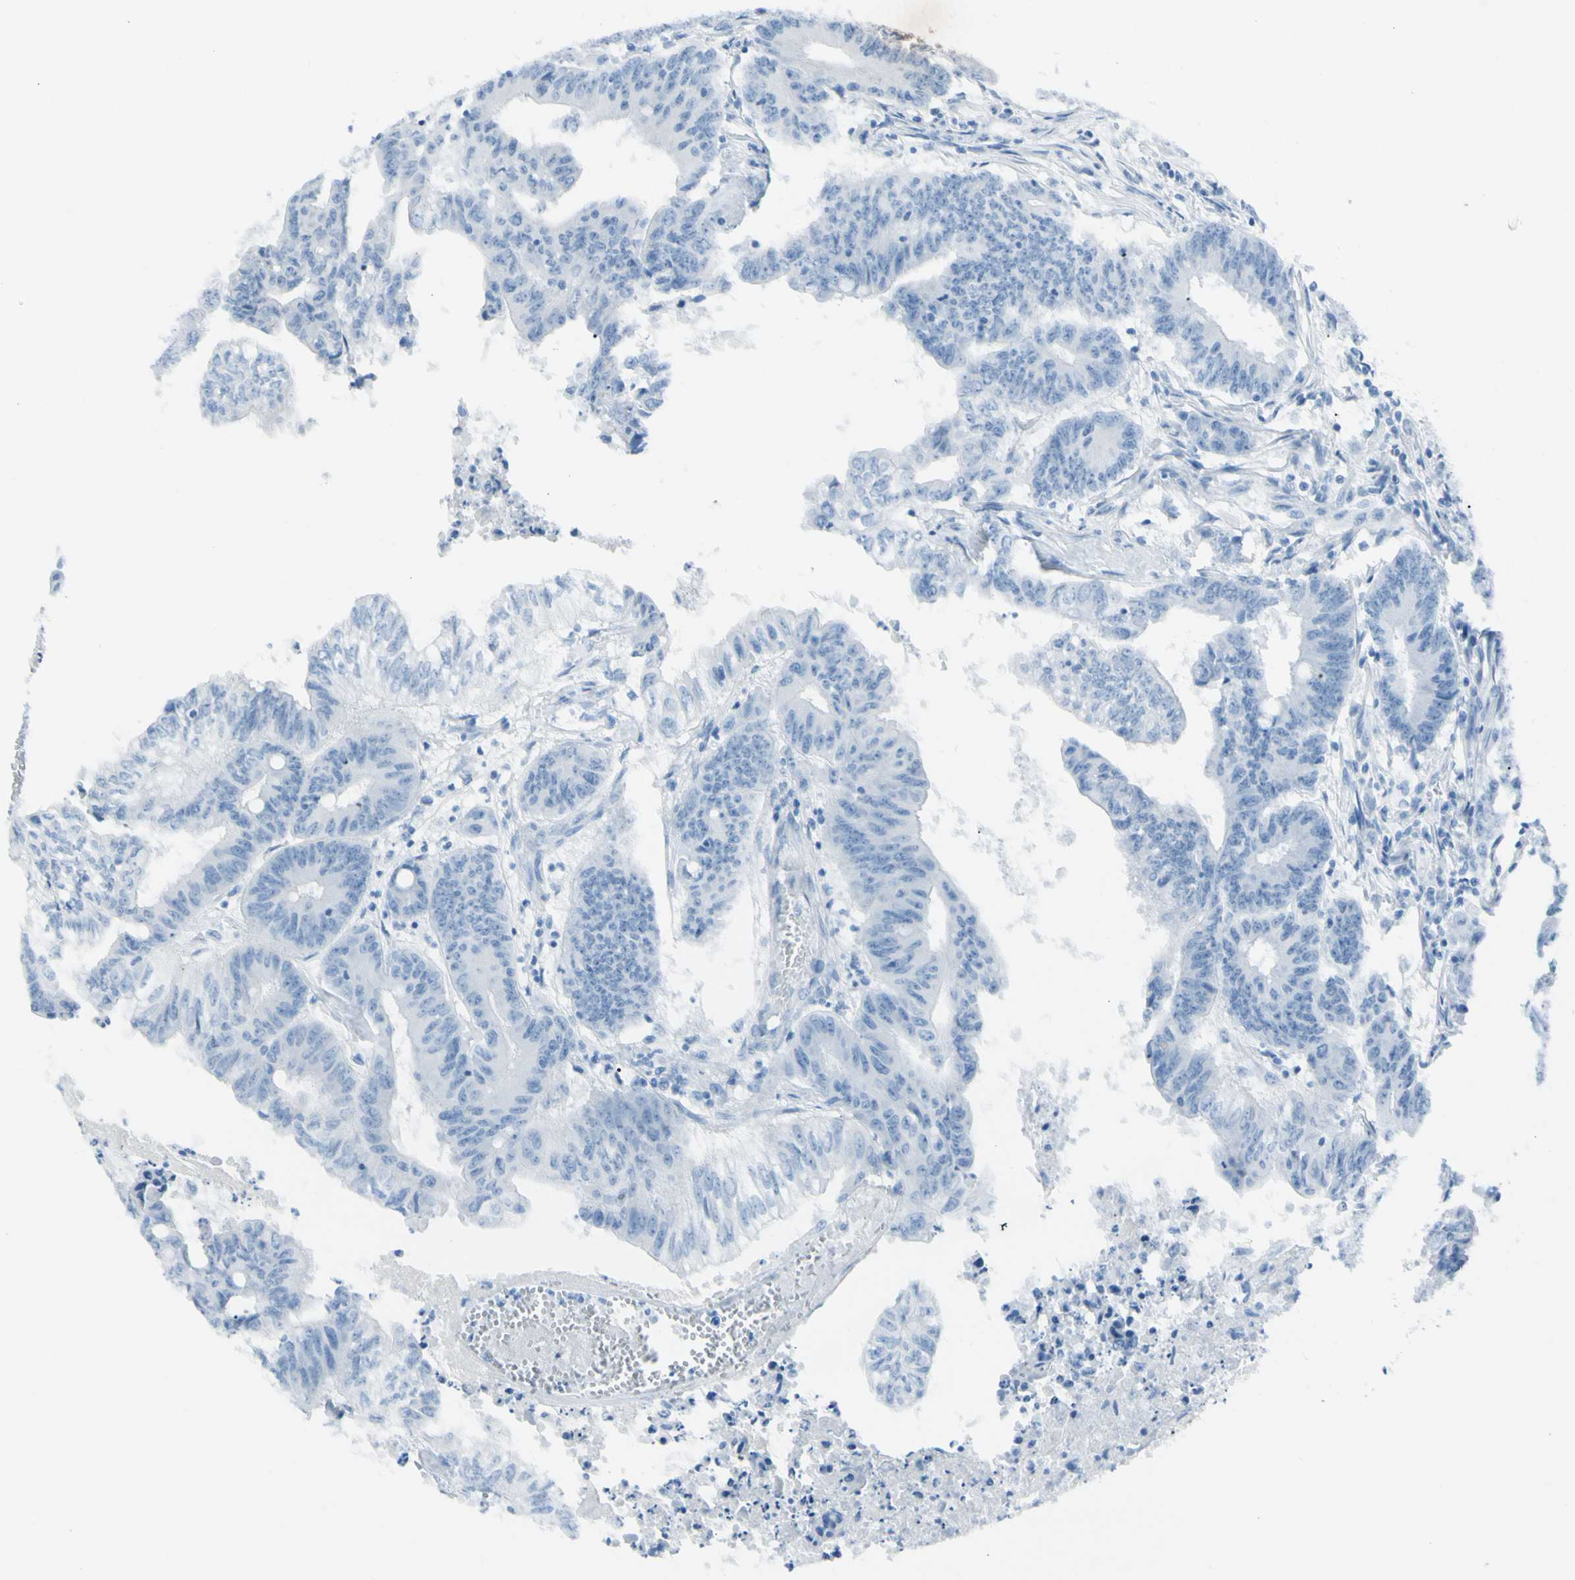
{"staining": {"intensity": "negative", "quantity": "none", "location": "none"}, "tissue": "colorectal cancer", "cell_type": "Tumor cells", "image_type": "cancer", "snomed": [{"axis": "morphology", "description": "Adenocarcinoma, NOS"}, {"axis": "topography", "description": "Colon"}], "caption": "DAB immunohistochemical staining of human adenocarcinoma (colorectal) exhibits no significant staining in tumor cells.", "gene": "TFPI2", "patient": {"sex": "male", "age": 45}}